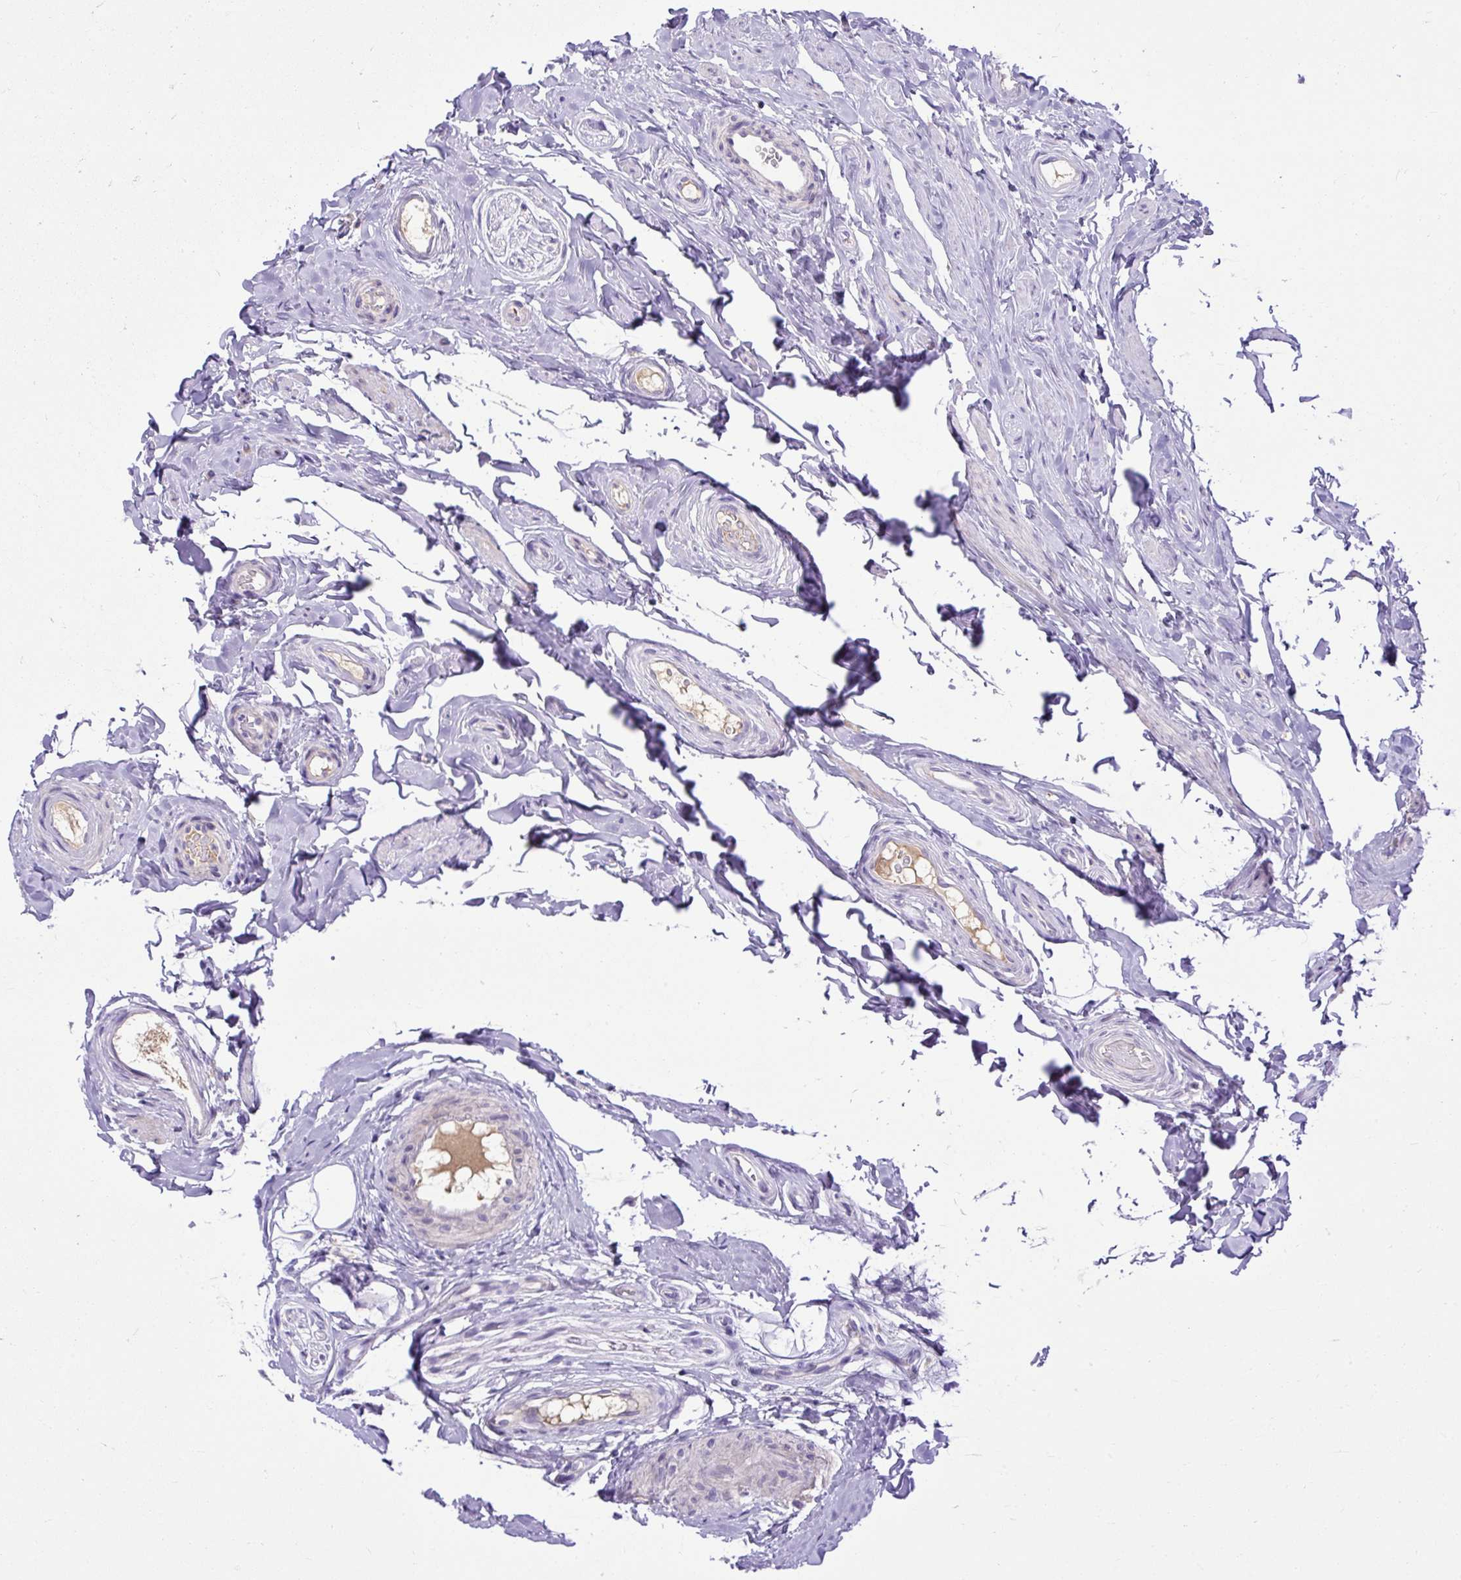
{"staining": {"intensity": "negative", "quantity": "none", "location": "none"}, "tissue": "epididymis", "cell_type": "Glandular cells", "image_type": "normal", "snomed": [{"axis": "morphology", "description": "Normal tissue, NOS"}, {"axis": "morphology", "description": "Seminoma, NOS"}, {"axis": "topography", "description": "Testis"}, {"axis": "topography", "description": "Epididymis"}], "caption": "Human epididymis stained for a protein using immunohistochemistry reveals no expression in glandular cells.", "gene": "SPTBN5", "patient": {"sex": "male", "age": 45}}